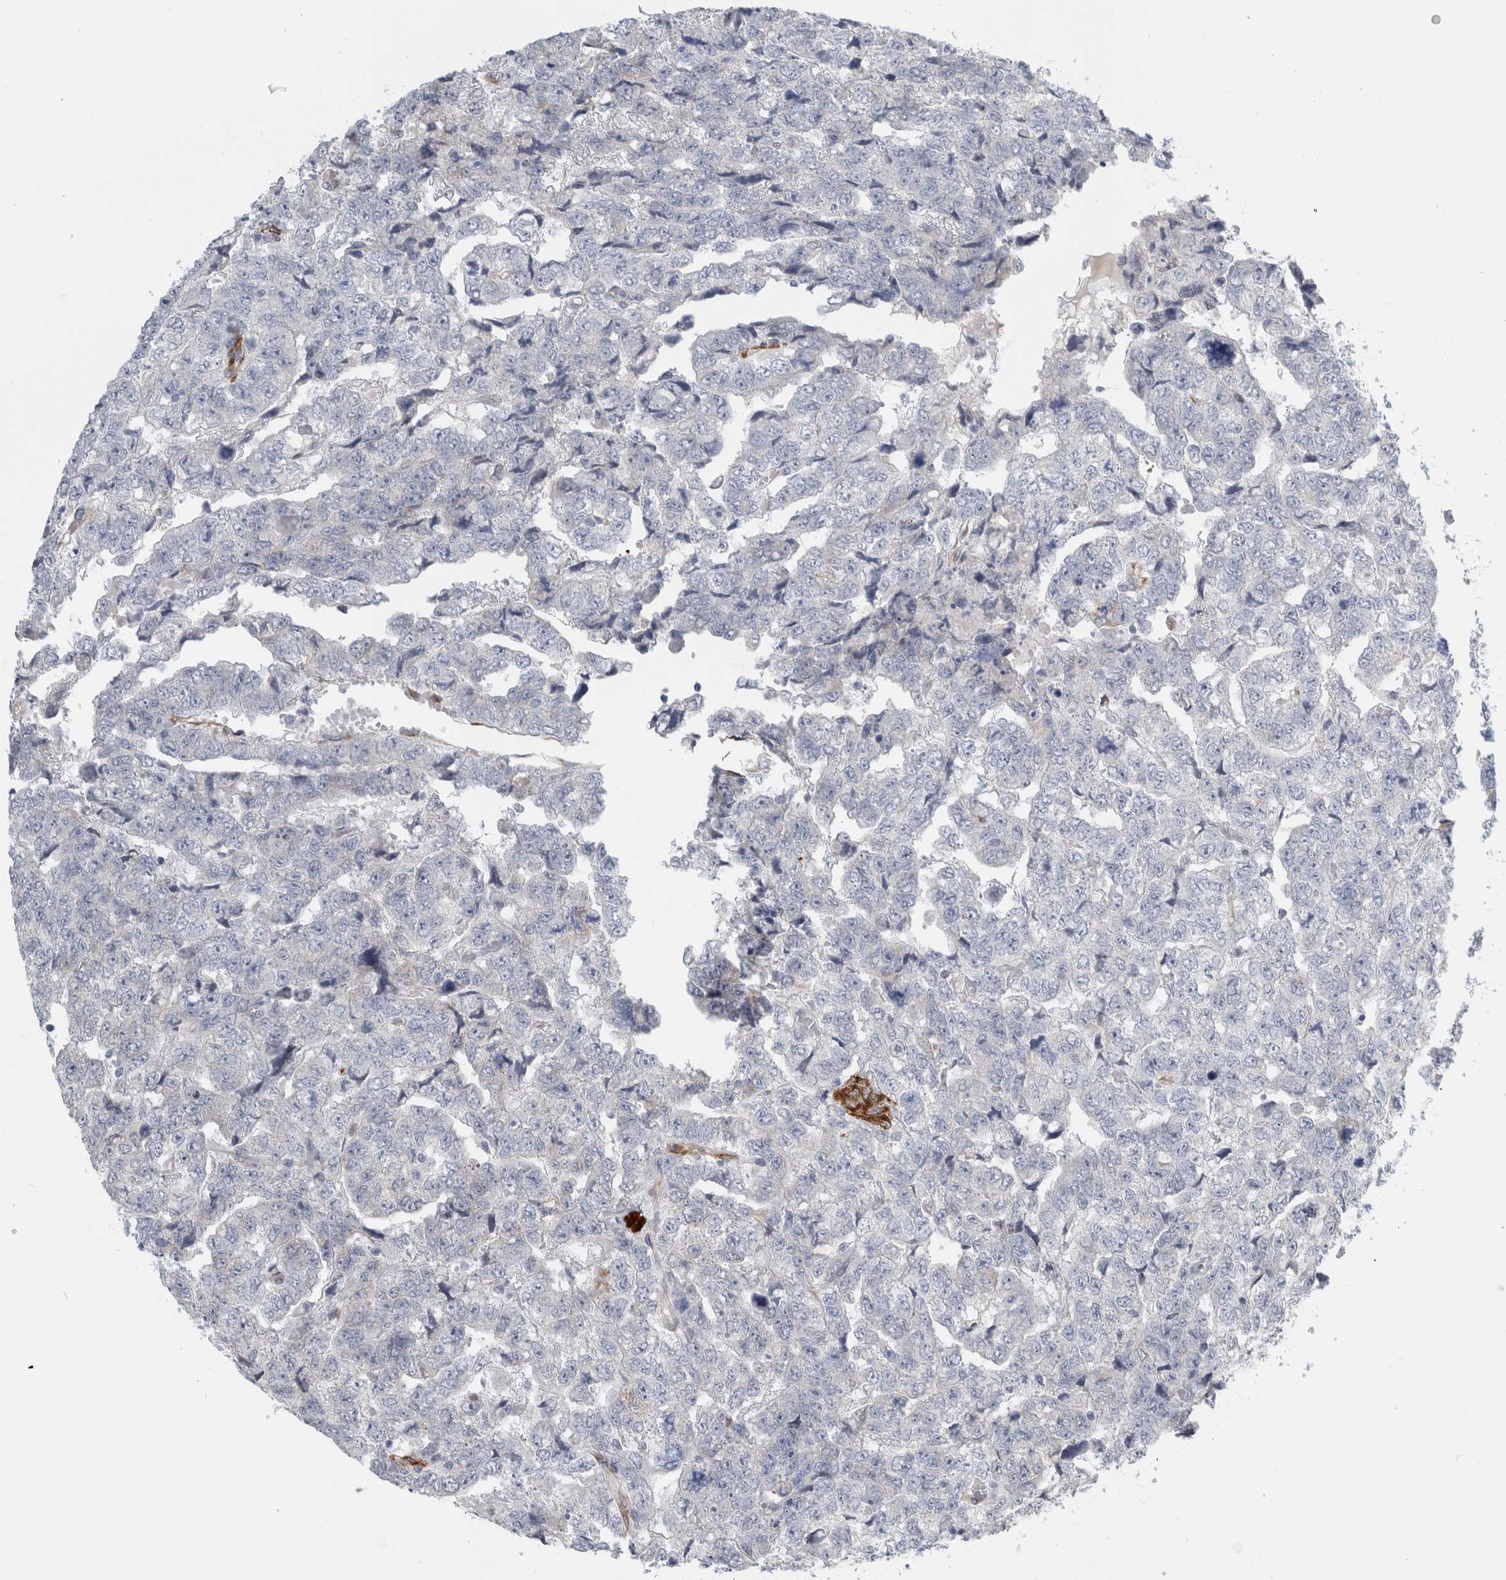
{"staining": {"intensity": "negative", "quantity": "none", "location": "none"}, "tissue": "testis cancer", "cell_type": "Tumor cells", "image_type": "cancer", "snomed": [{"axis": "morphology", "description": "Carcinoma, Embryonal, NOS"}, {"axis": "topography", "description": "Testis"}], "caption": "The photomicrograph shows no staining of tumor cells in embryonal carcinoma (testis).", "gene": "B3GNT3", "patient": {"sex": "male", "age": 36}}